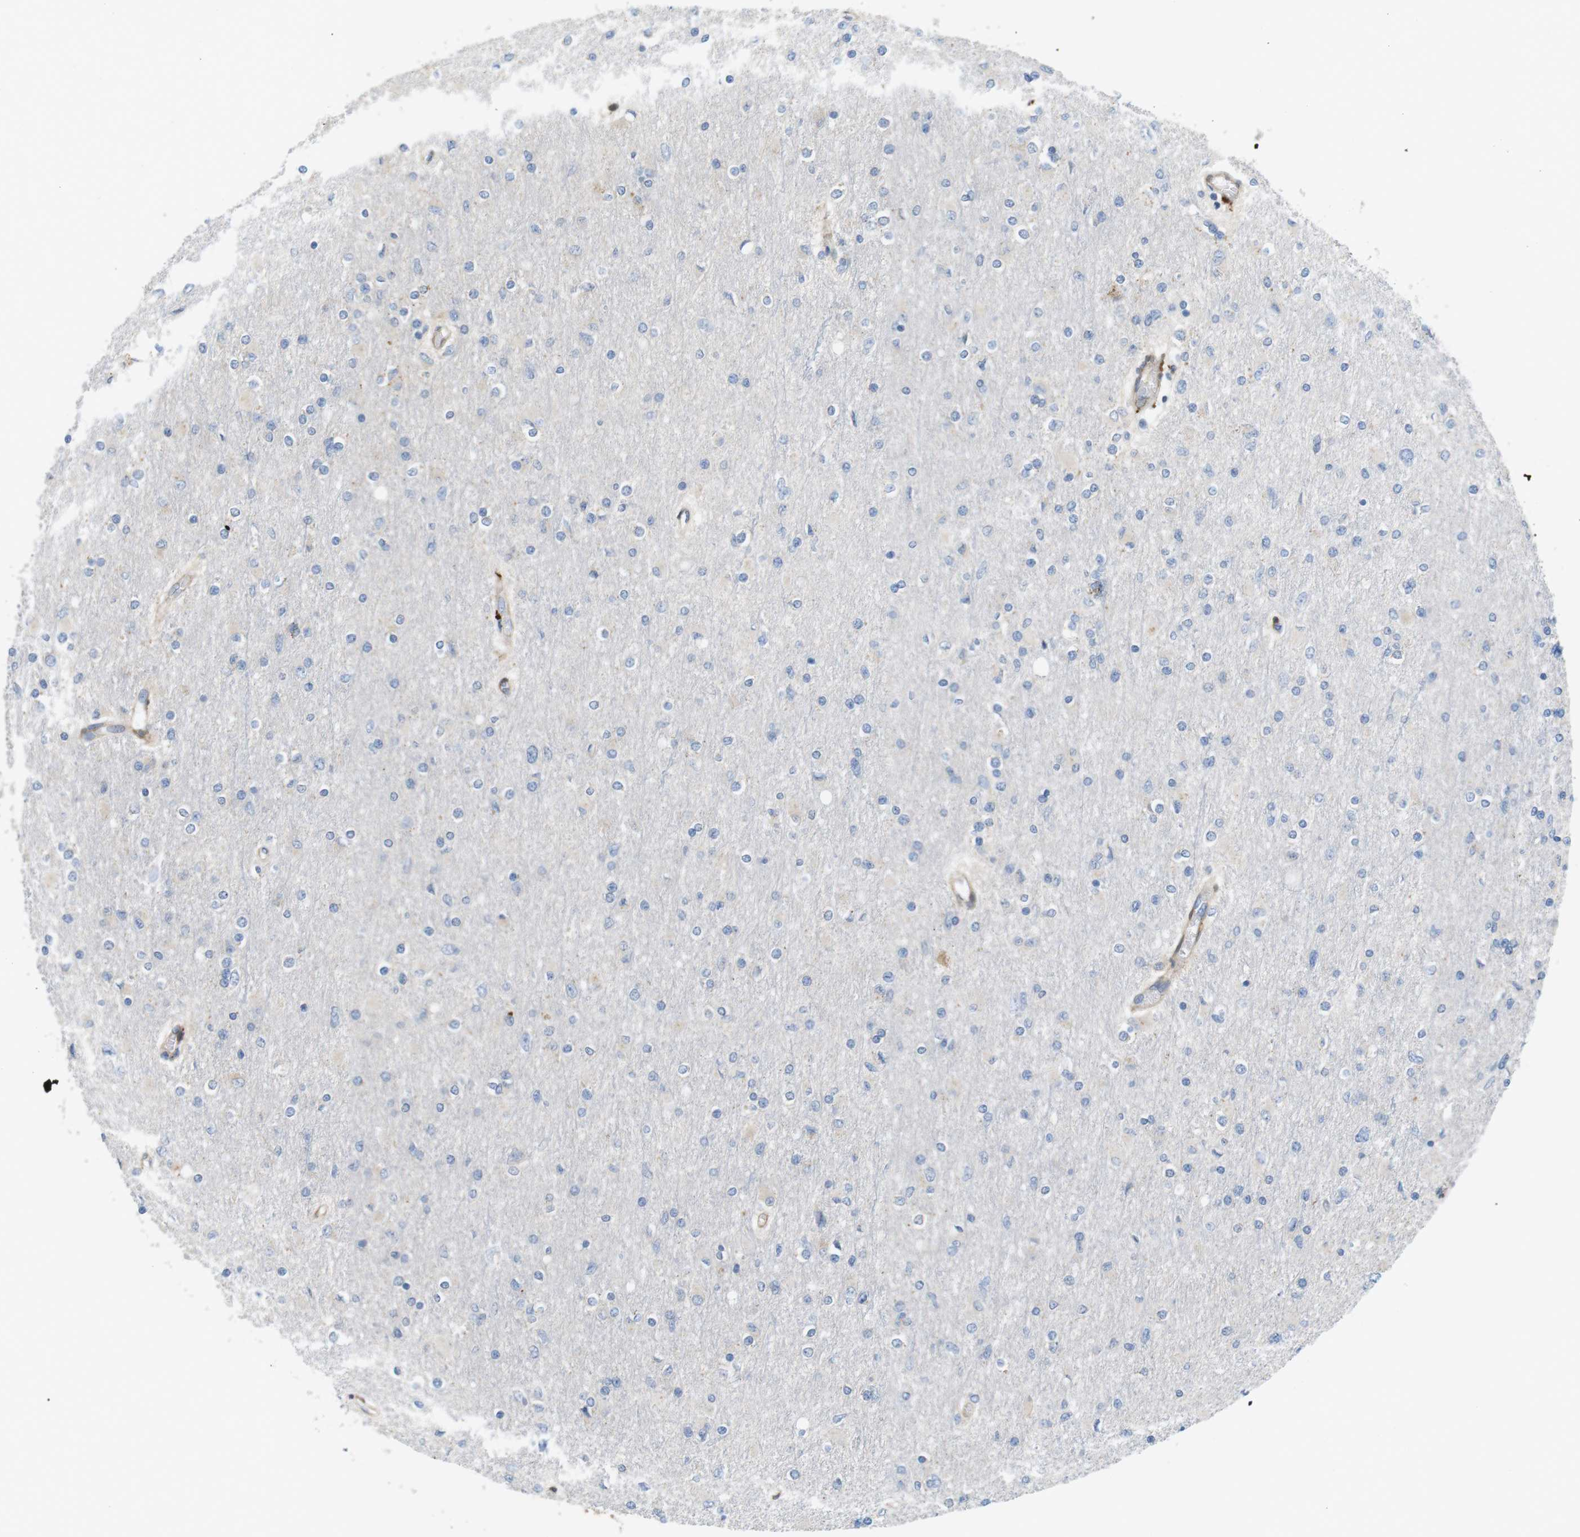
{"staining": {"intensity": "negative", "quantity": "none", "location": "none"}, "tissue": "glioma", "cell_type": "Tumor cells", "image_type": "cancer", "snomed": [{"axis": "morphology", "description": "Glioma, malignant, High grade"}, {"axis": "topography", "description": "Cerebral cortex"}], "caption": "This is an immunohistochemistry image of malignant glioma (high-grade). There is no expression in tumor cells.", "gene": "KANK2", "patient": {"sex": "female", "age": 36}}